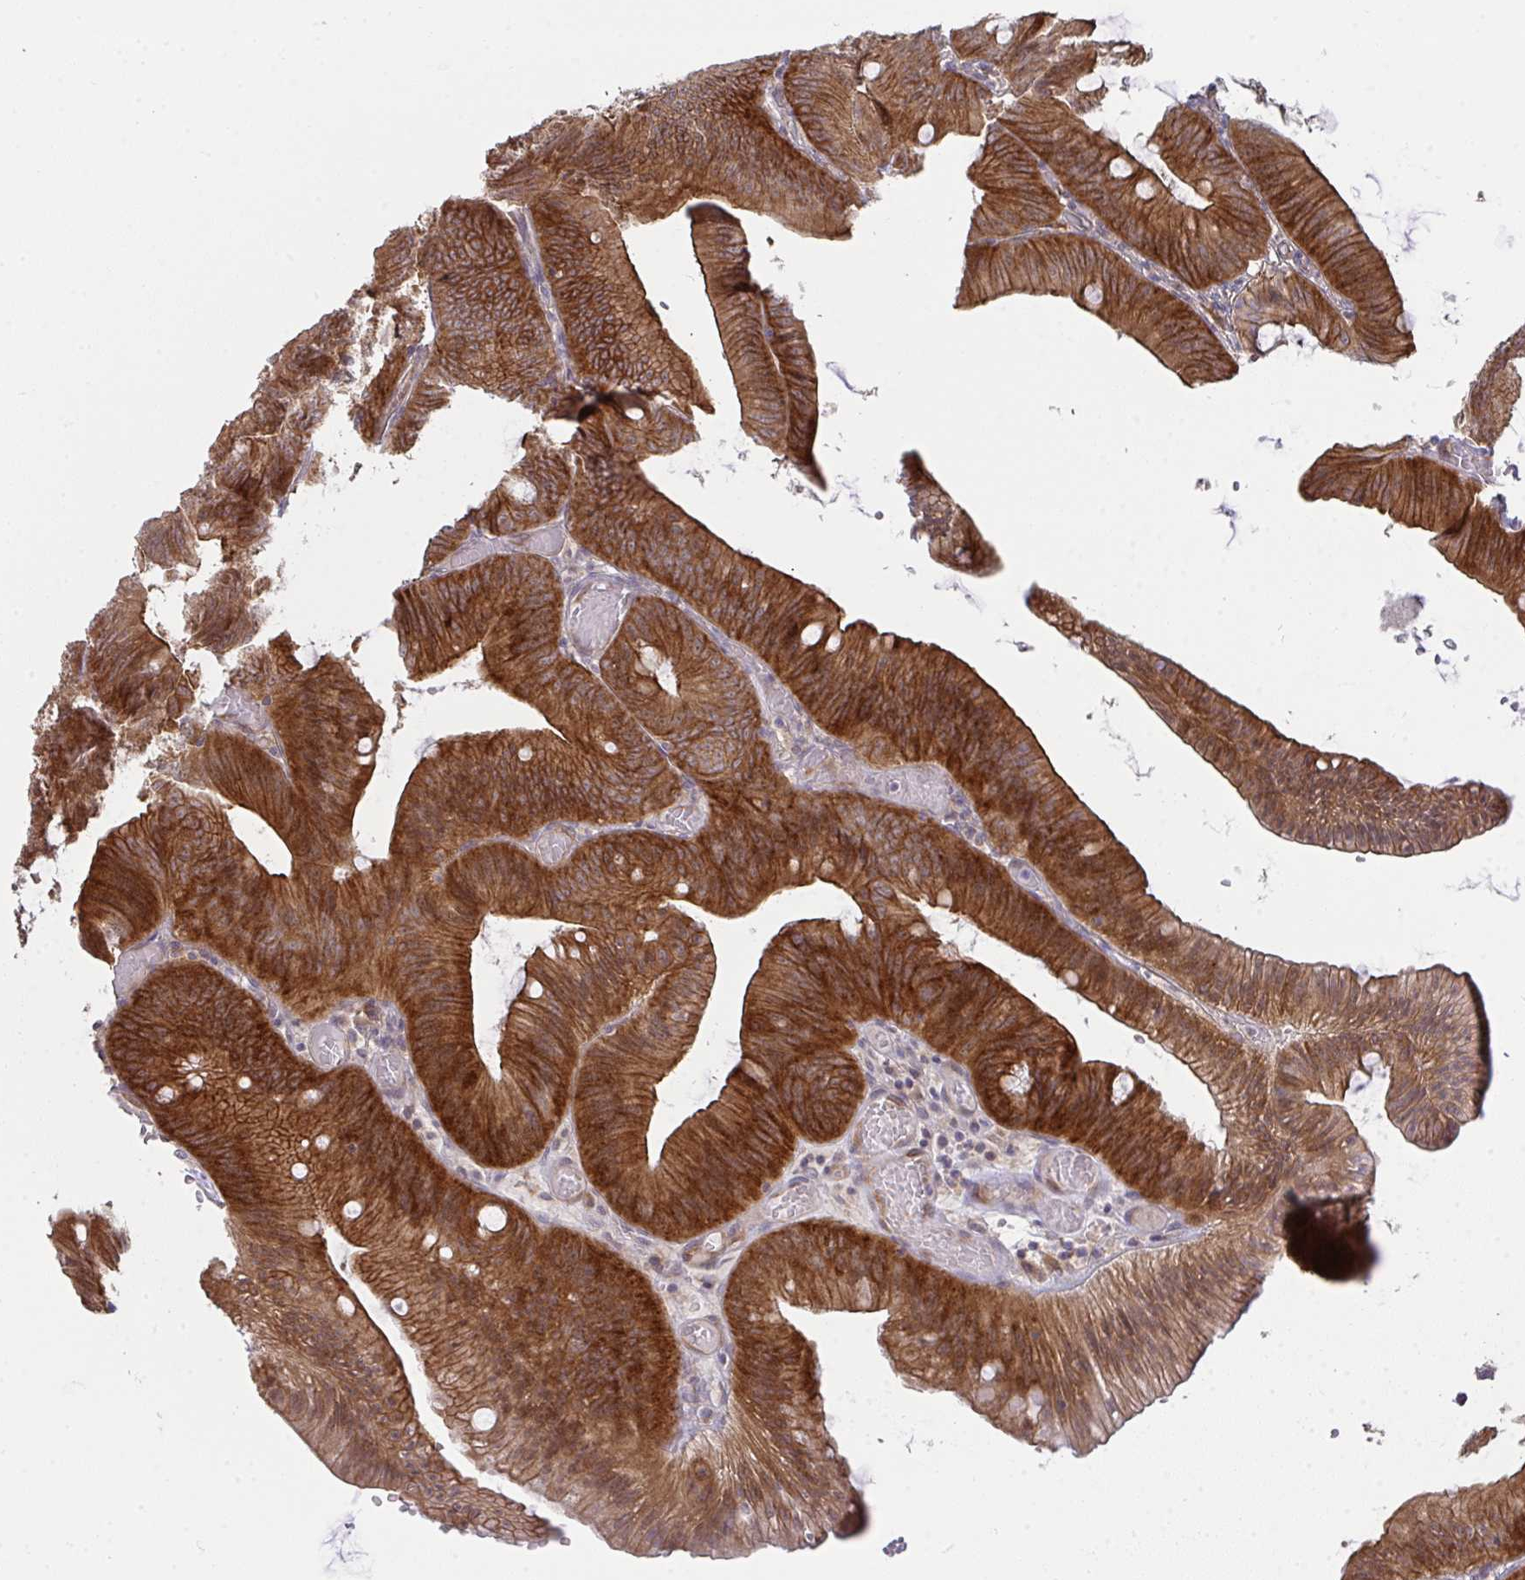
{"staining": {"intensity": "strong", "quantity": ">75%", "location": "cytoplasmic/membranous"}, "tissue": "colorectal cancer", "cell_type": "Tumor cells", "image_type": "cancer", "snomed": [{"axis": "morphology", "description": "Adenocarcinoma, NOS"}, {"axis": "topography", "description": "Colon"}], "caption": "Colorectal cancer (adenocarcinoma) stained with a brown dye shows strong cytoplasmic/membranous positive staining in approximately >75% of tumor cells.", "gene": "CASP9", "patient": {"sex": "male", "age": 84}}